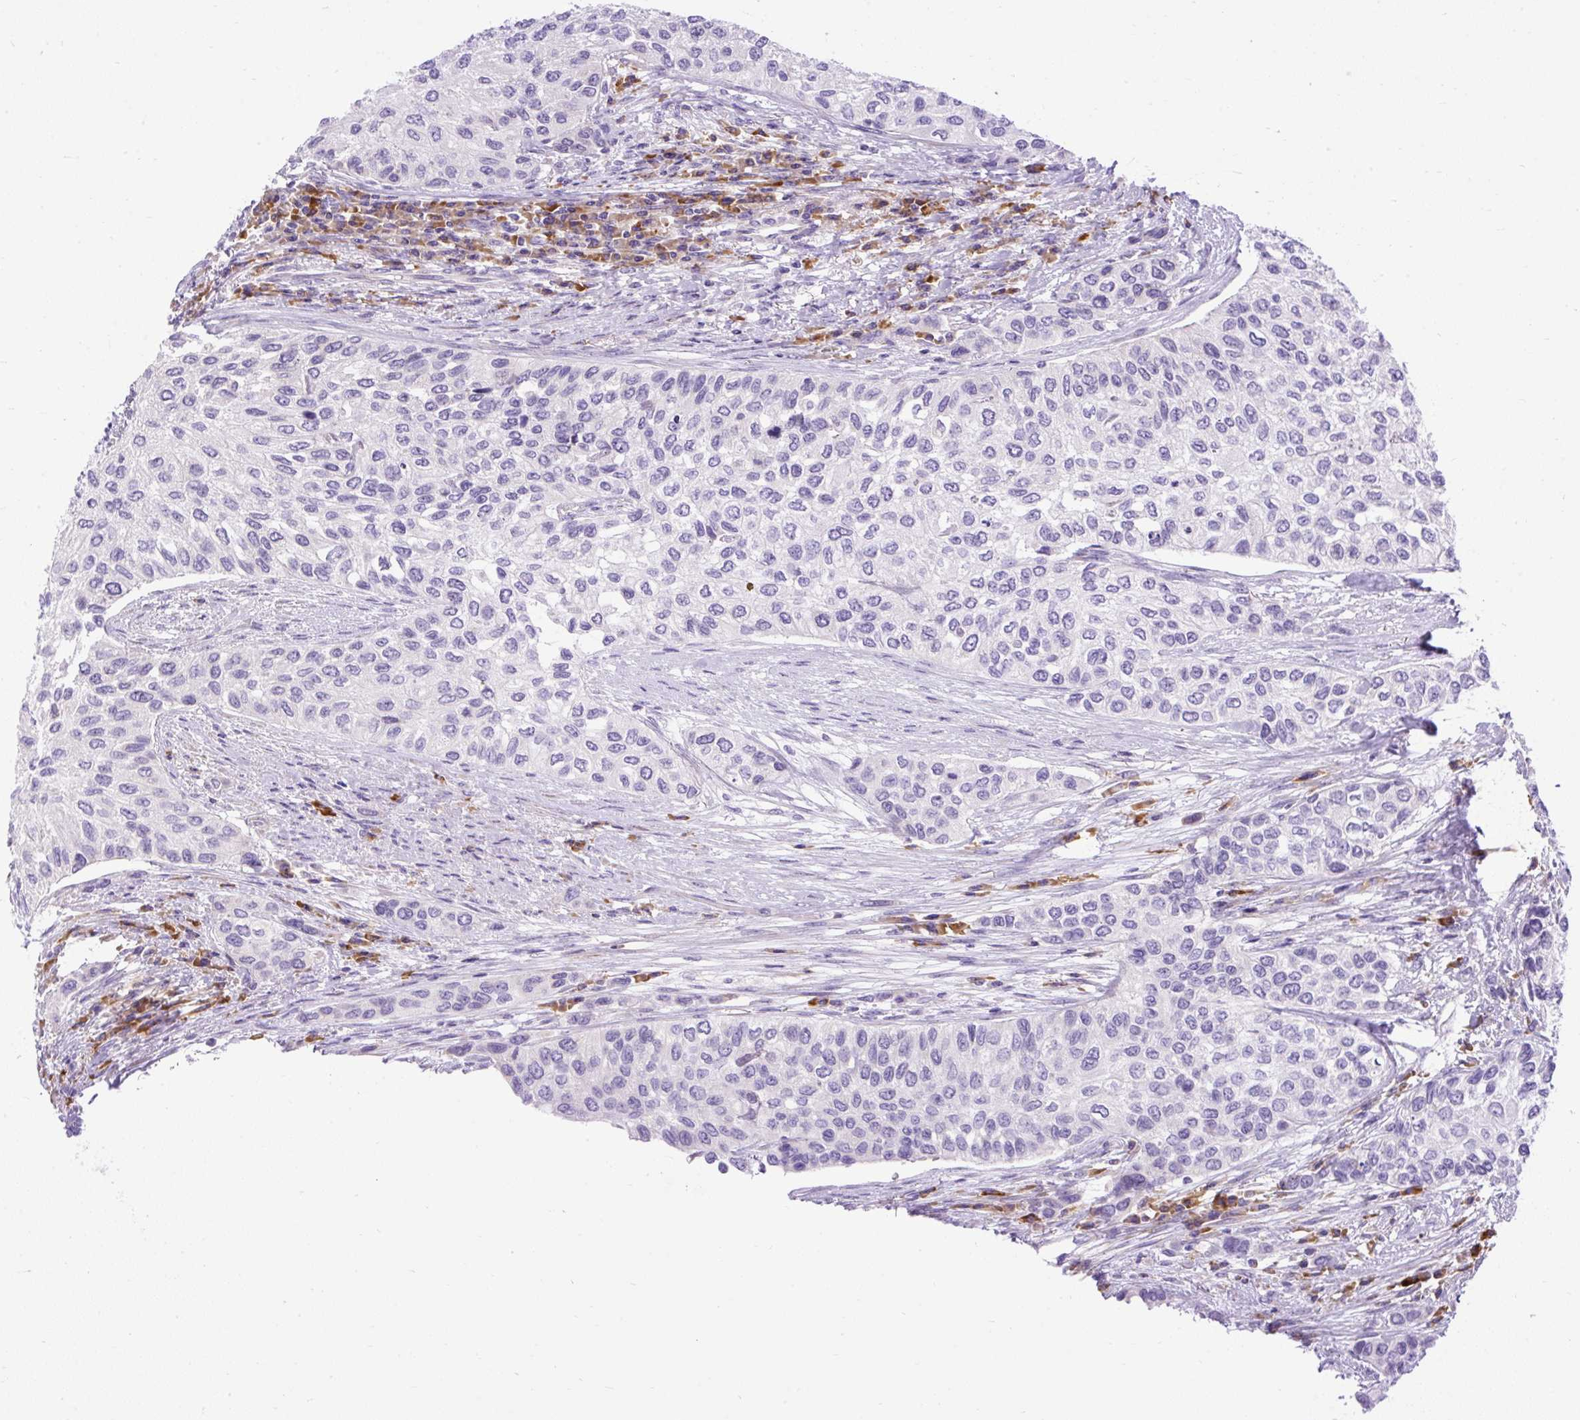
{"staining": {"intensity": "negative", "quantity": "none", "location": "none"}, "tissue": "urothelial cancer", "cell_type": "Tumor cells", "image_type": "cancer", "snomed": [{"axis": "morphology", "description": "Normal tissue, NOS"}, {"axis": "morphology", "description": "Urothelial carcinoma, High grade"}, {"axis": "topography", "description": "Vascular tissue"}, {"axis": "topography", "description": "Urinary bladder"}], "caption": "A photomicrograph of urothelial carcinoma (high-grade) stained for a protein demonstrates no brown staining in tumor cells.", "gene": "SYBU", "patient": {"sex": "female", "age": 56}}